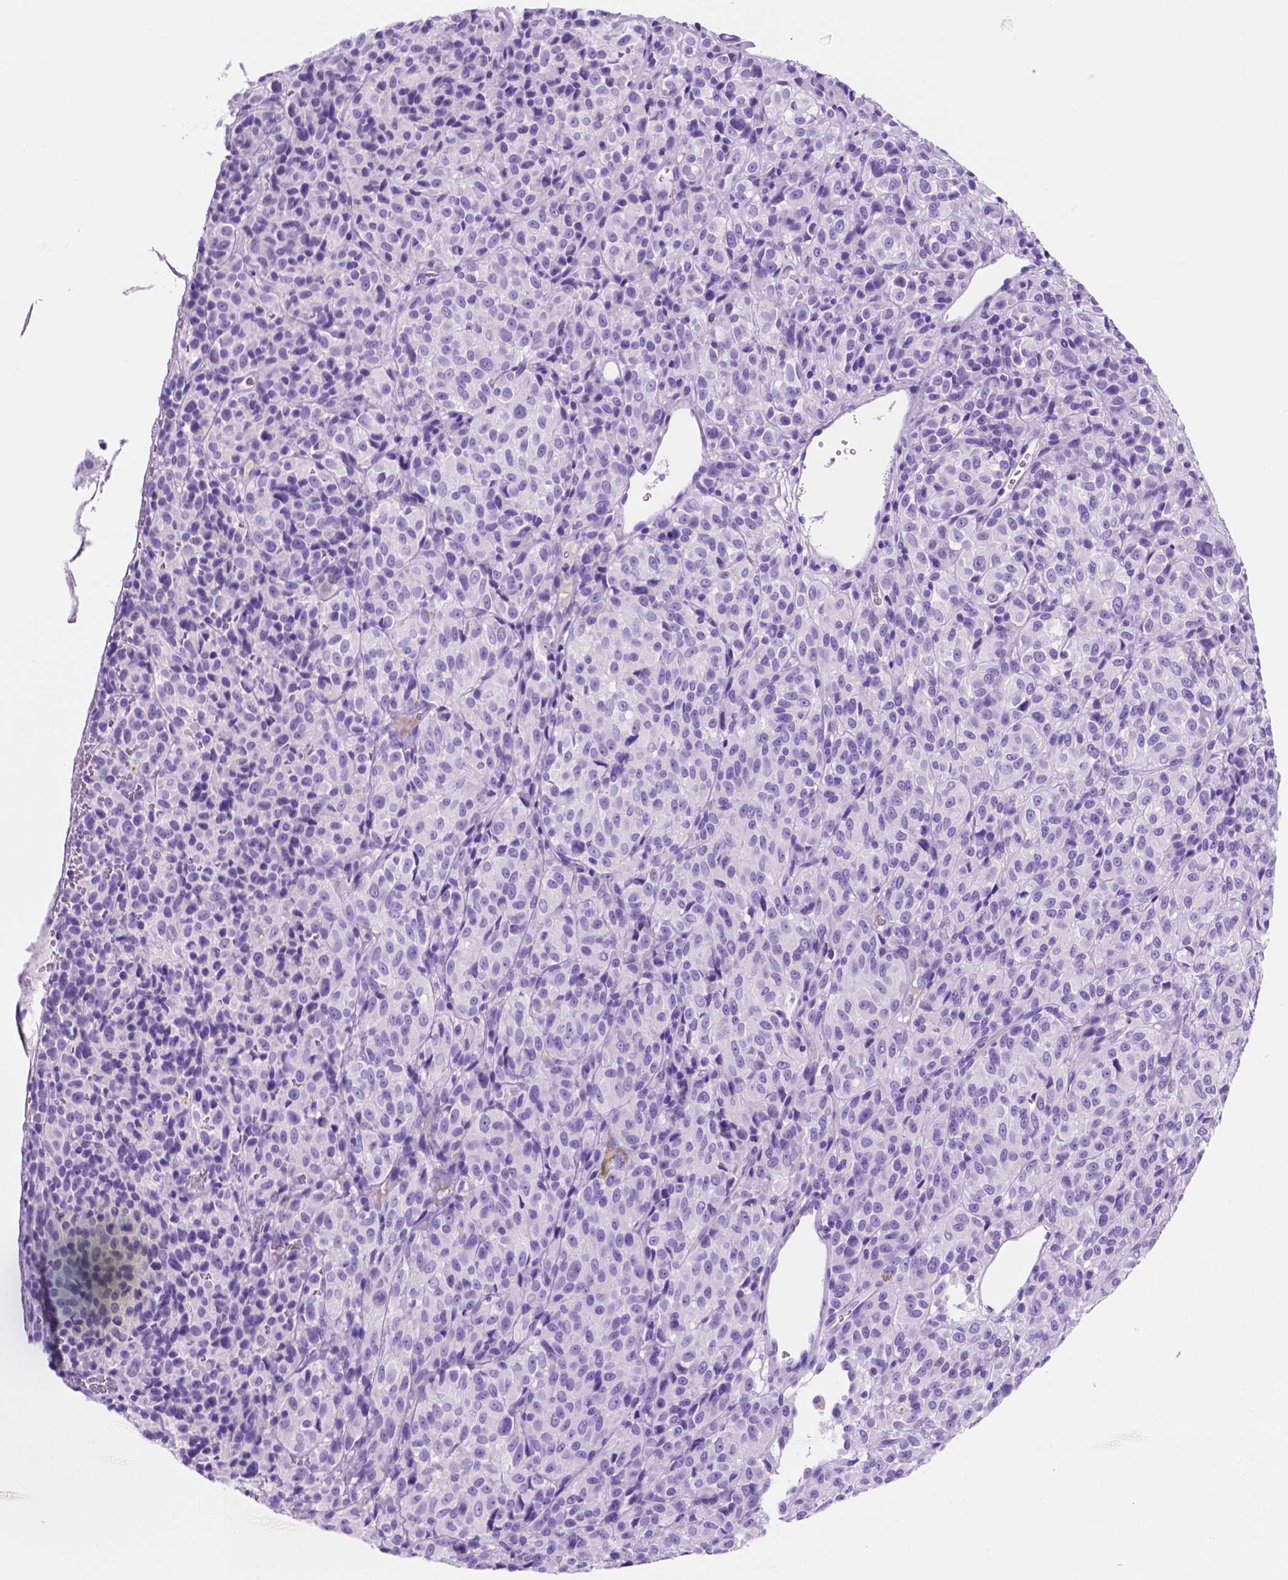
{"staining": {"intensity": "negative", "quantity": "none", "location": "none"}, "tissue": "melanoma", "cell_type": "Tumor cells", "image_type": "cancer", "snomed": [{"axis": "morphology", "description": "Malignant melanoma, Metastatic site"}, {"axis": "topography", "description": "Brain"}], "caption": "The photomicrograph displays no significant expression in tumor cells of melanoma.", "gene": "FOXB2", "patient": {"sex": "female", "age": 56}}